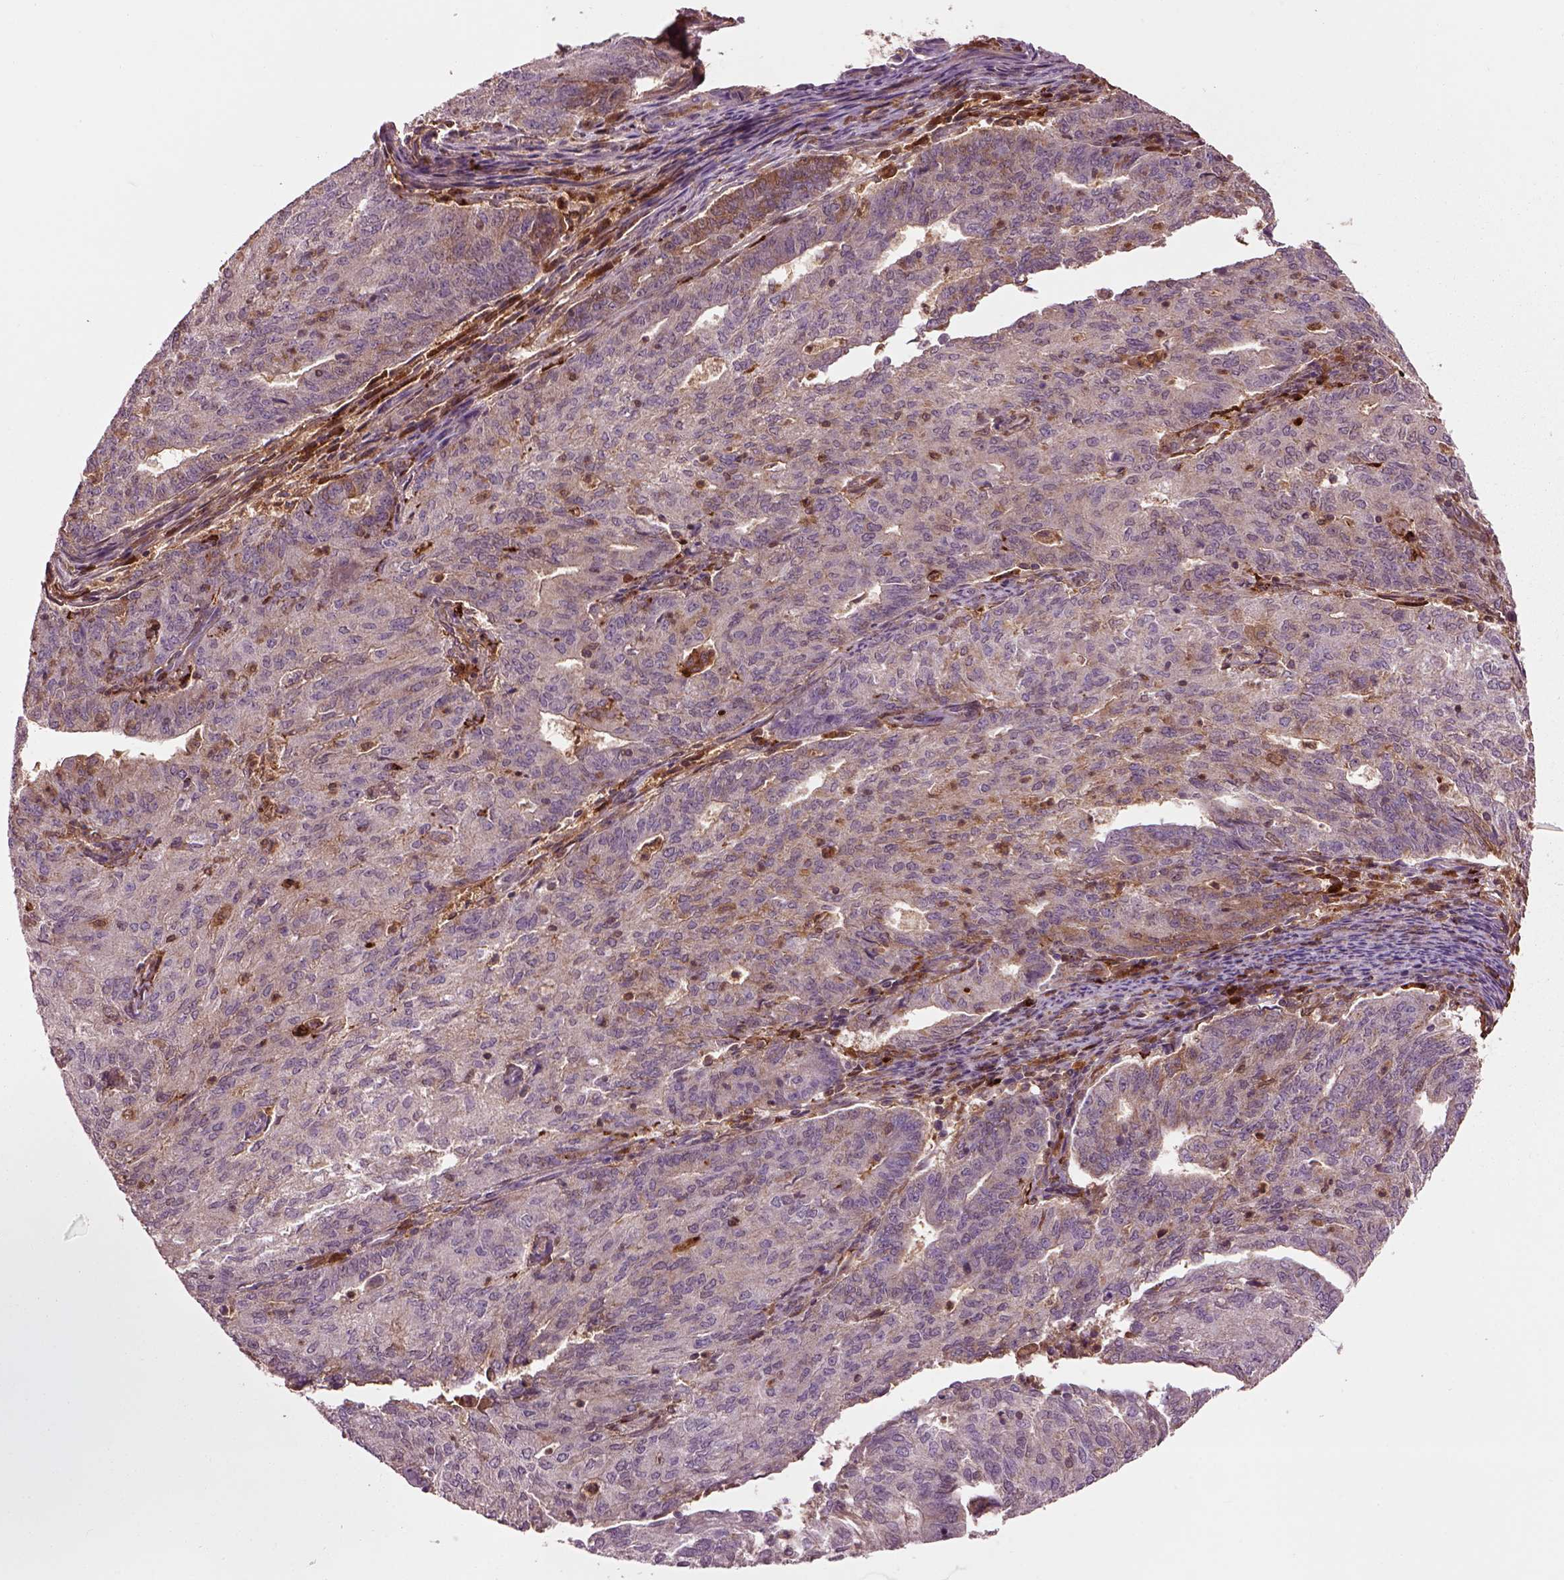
{"staining": {"intensity": "weak", "quantity": "<25%", "location": "cytoplasmic/membranous"}, "tissue": "endometrial cancer", "cell_type": "Tumor cells", "image_type": "cancer", "snomed": [{"axis": "morphology", "description": "Adenocarcinoma, NOS"}, {"axis": "topography", "description": "Endometrium"}], "caption": "DAB (3,3'-diaminobenzidine) immunohistochemical staining of endometrial adenocarcinoma shows no significant positivity in tumor cells.", "gene": "MDP1", "patient": {"sex": "female", "age": 82}}